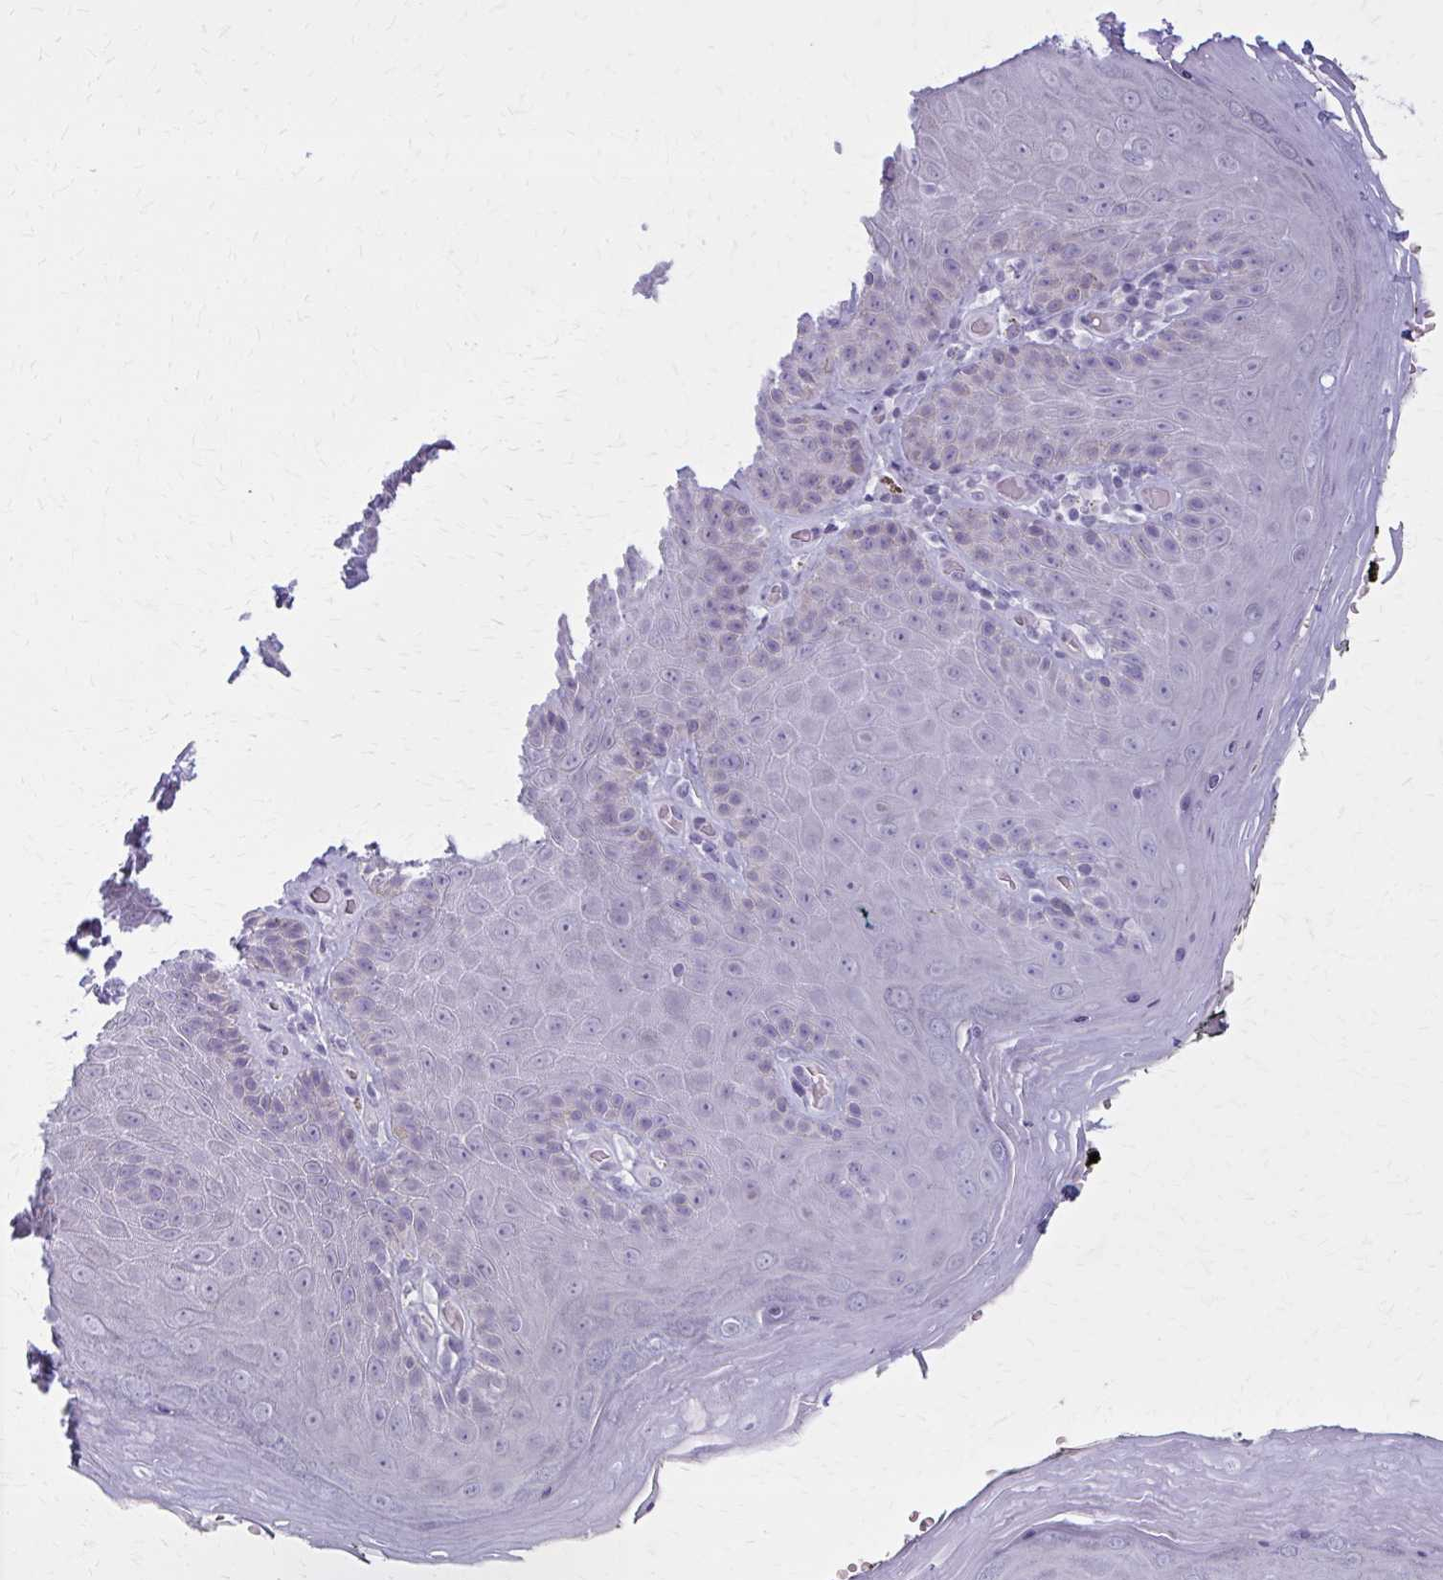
{"staining": {"intensity": "negative", "quantity": "none", "location": "none"}, "tissue": "skin", "cell_type": "Epidermal cells", "image_type": "normal", "snomed": [{"axis": "morphology", "description": "Normal tissue, NOS"}, {"axis": "topography", "description": "Anal"}, {"axis": "topography", "description": "Peripheral nerve tissue"}], "caption": "Skin stained for a protein using IHC reveals no positivity epidermal cells.", "gene": "CD38", "patient": {"sex": "male", "age": 53}}